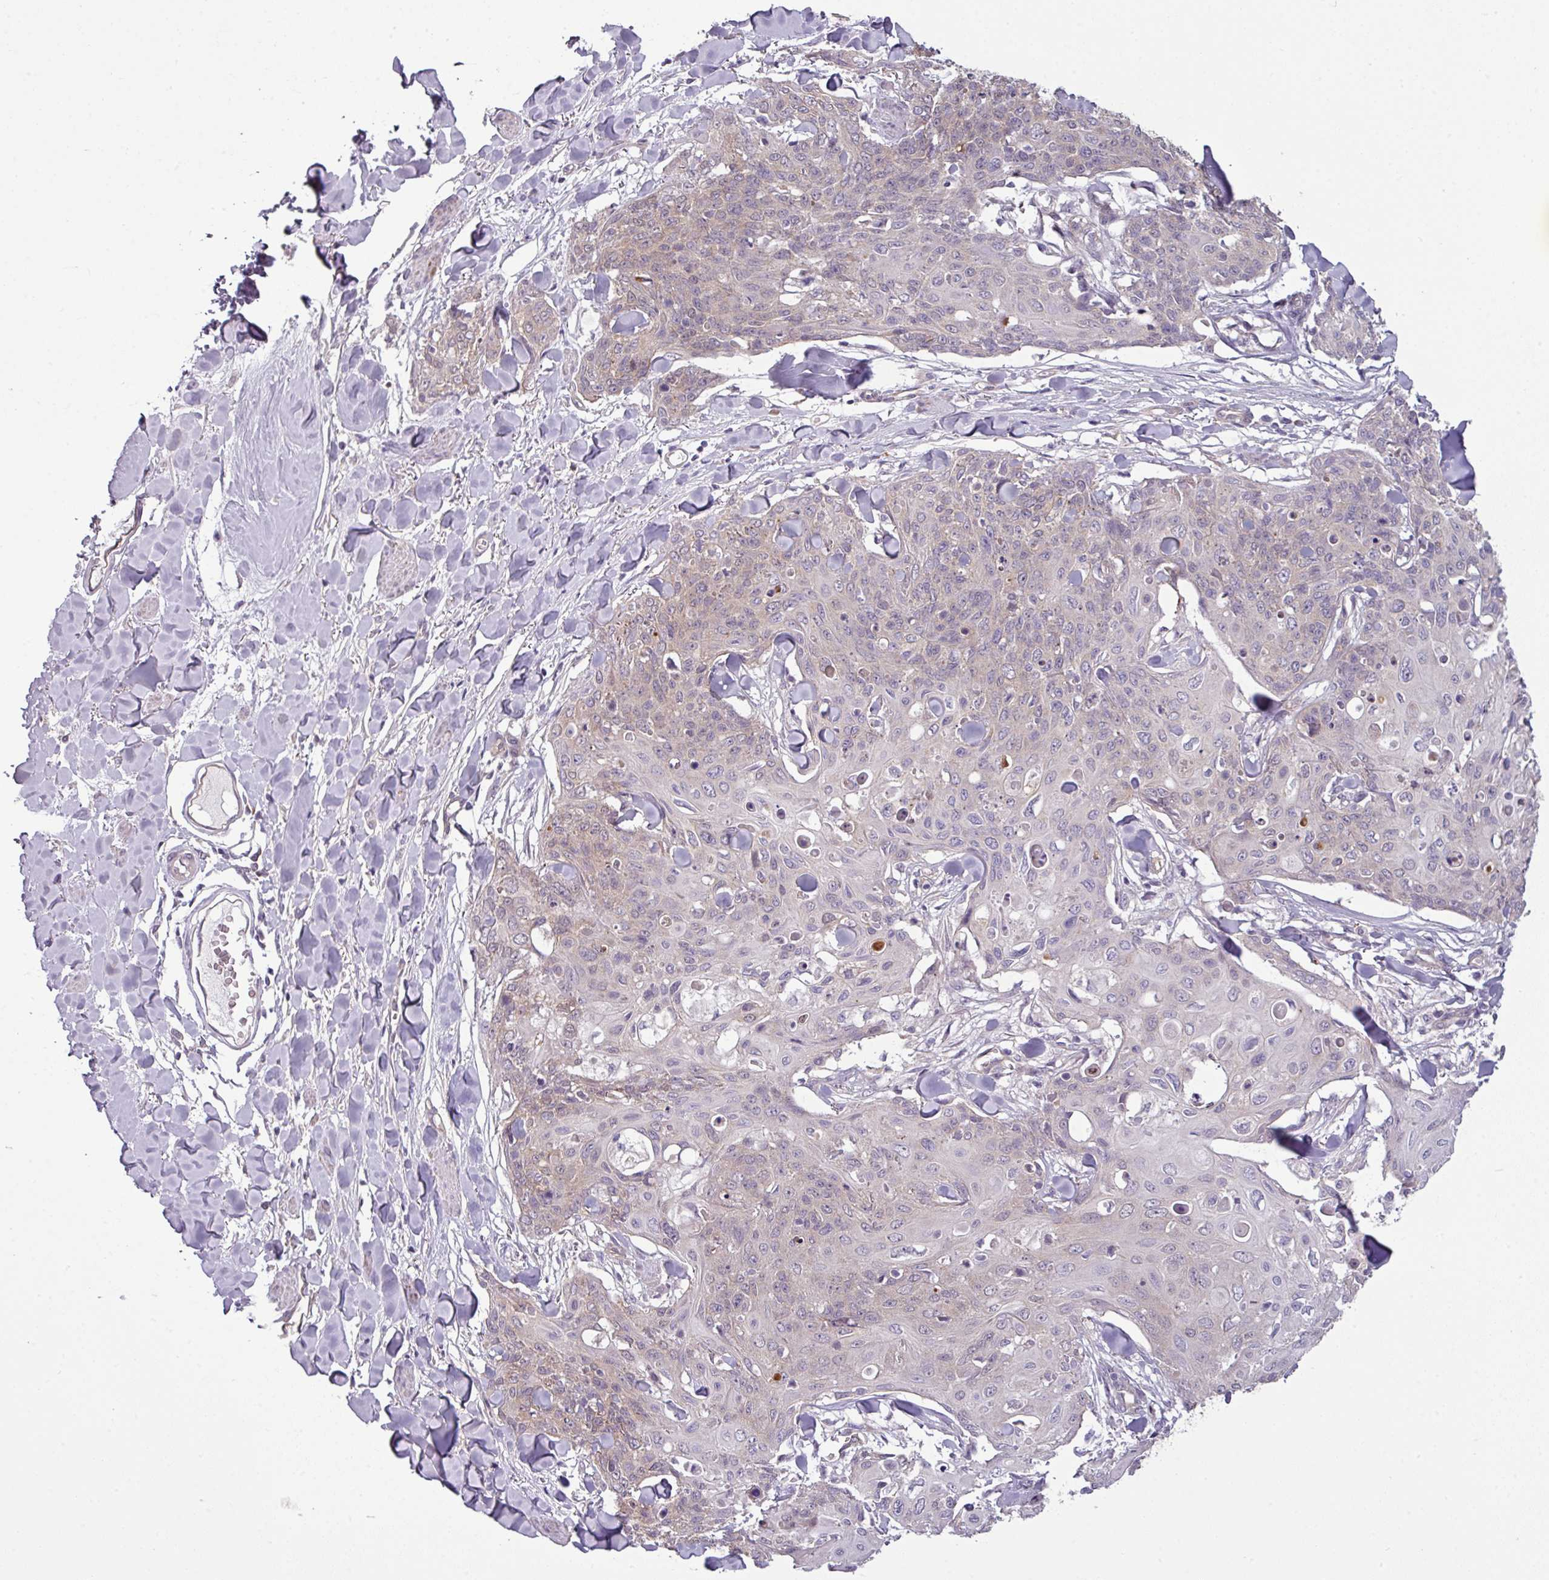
{"staining": {"intensity": "weak", "quantity": "25%-75%", "location": "cytoplasmic/membranous"}, "tissue": "skin cancer", "cell_type": "Tumor cells", "image_type": "cancer", "snomed": [{"axis": "morphology", "description": "Squamous cell carcinoma, NOS"}, {"axis": "topography", "description": "Skin"}, {"axis": "topography", "description": "Vulva"}], "caption": "Protein analysis of squamous cell carcinoma (skin) tissue exhibits weak cytoplasmic/membranous staining in about 25%-75% of tumor cells.", "gene": "DERPC", "patient": {"sex": "female", "age": 85}}